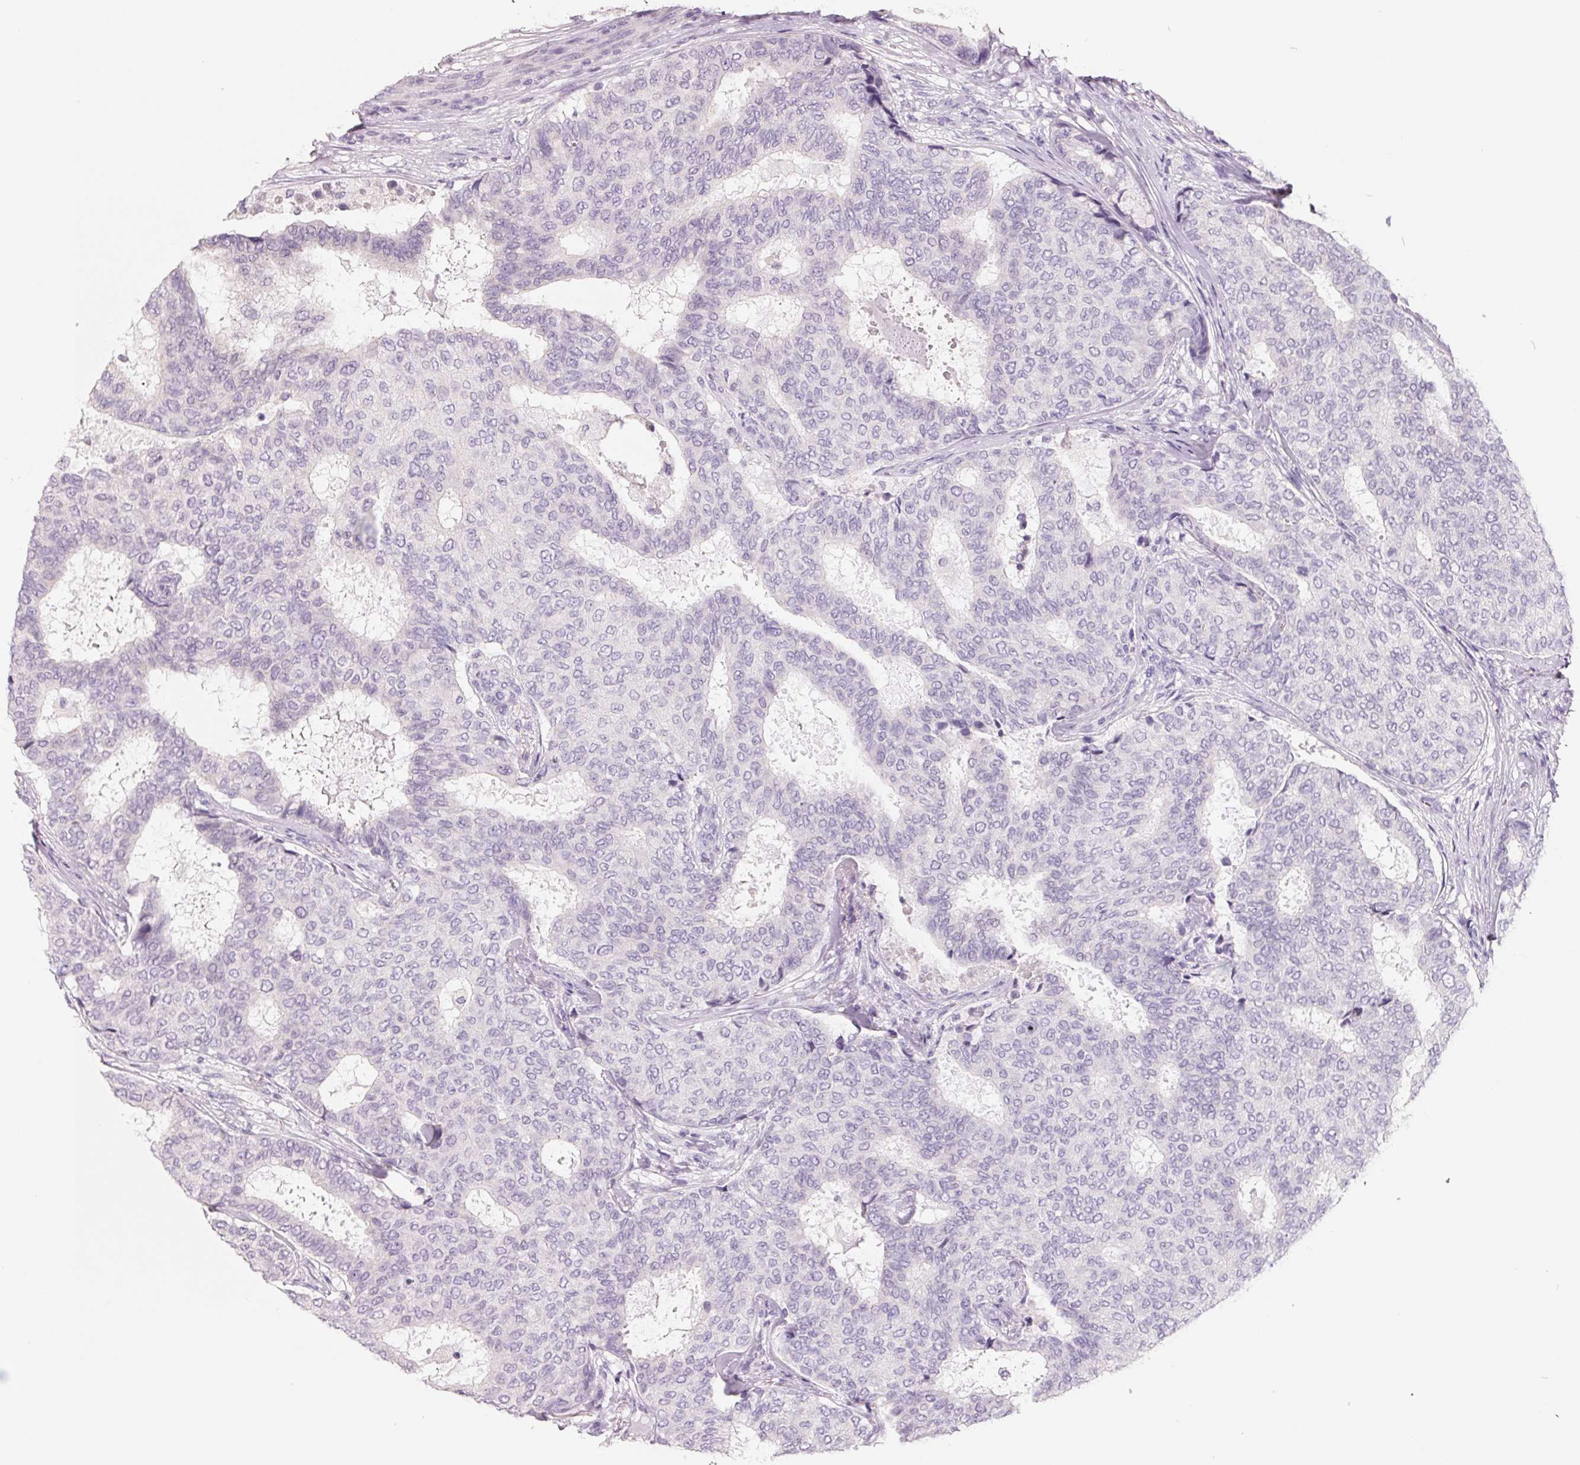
{"staining": {"intensity": "negative", "quantity": "none", "location": "none"}, "tissue": "breast cancer", "cell_type": "Tumor cells", "image_type": "cancer", "snomed": [{"axis": "morphology", "description": "Duct carcinoma"}, {"axis": "topography", "description": "Breast"}], "caption": "The micrograph exhibits no staining of tumor cells in breast intraductal carcinoma.", "gene": "FTCD", "patient": {"sex": "female", "age": 75}}